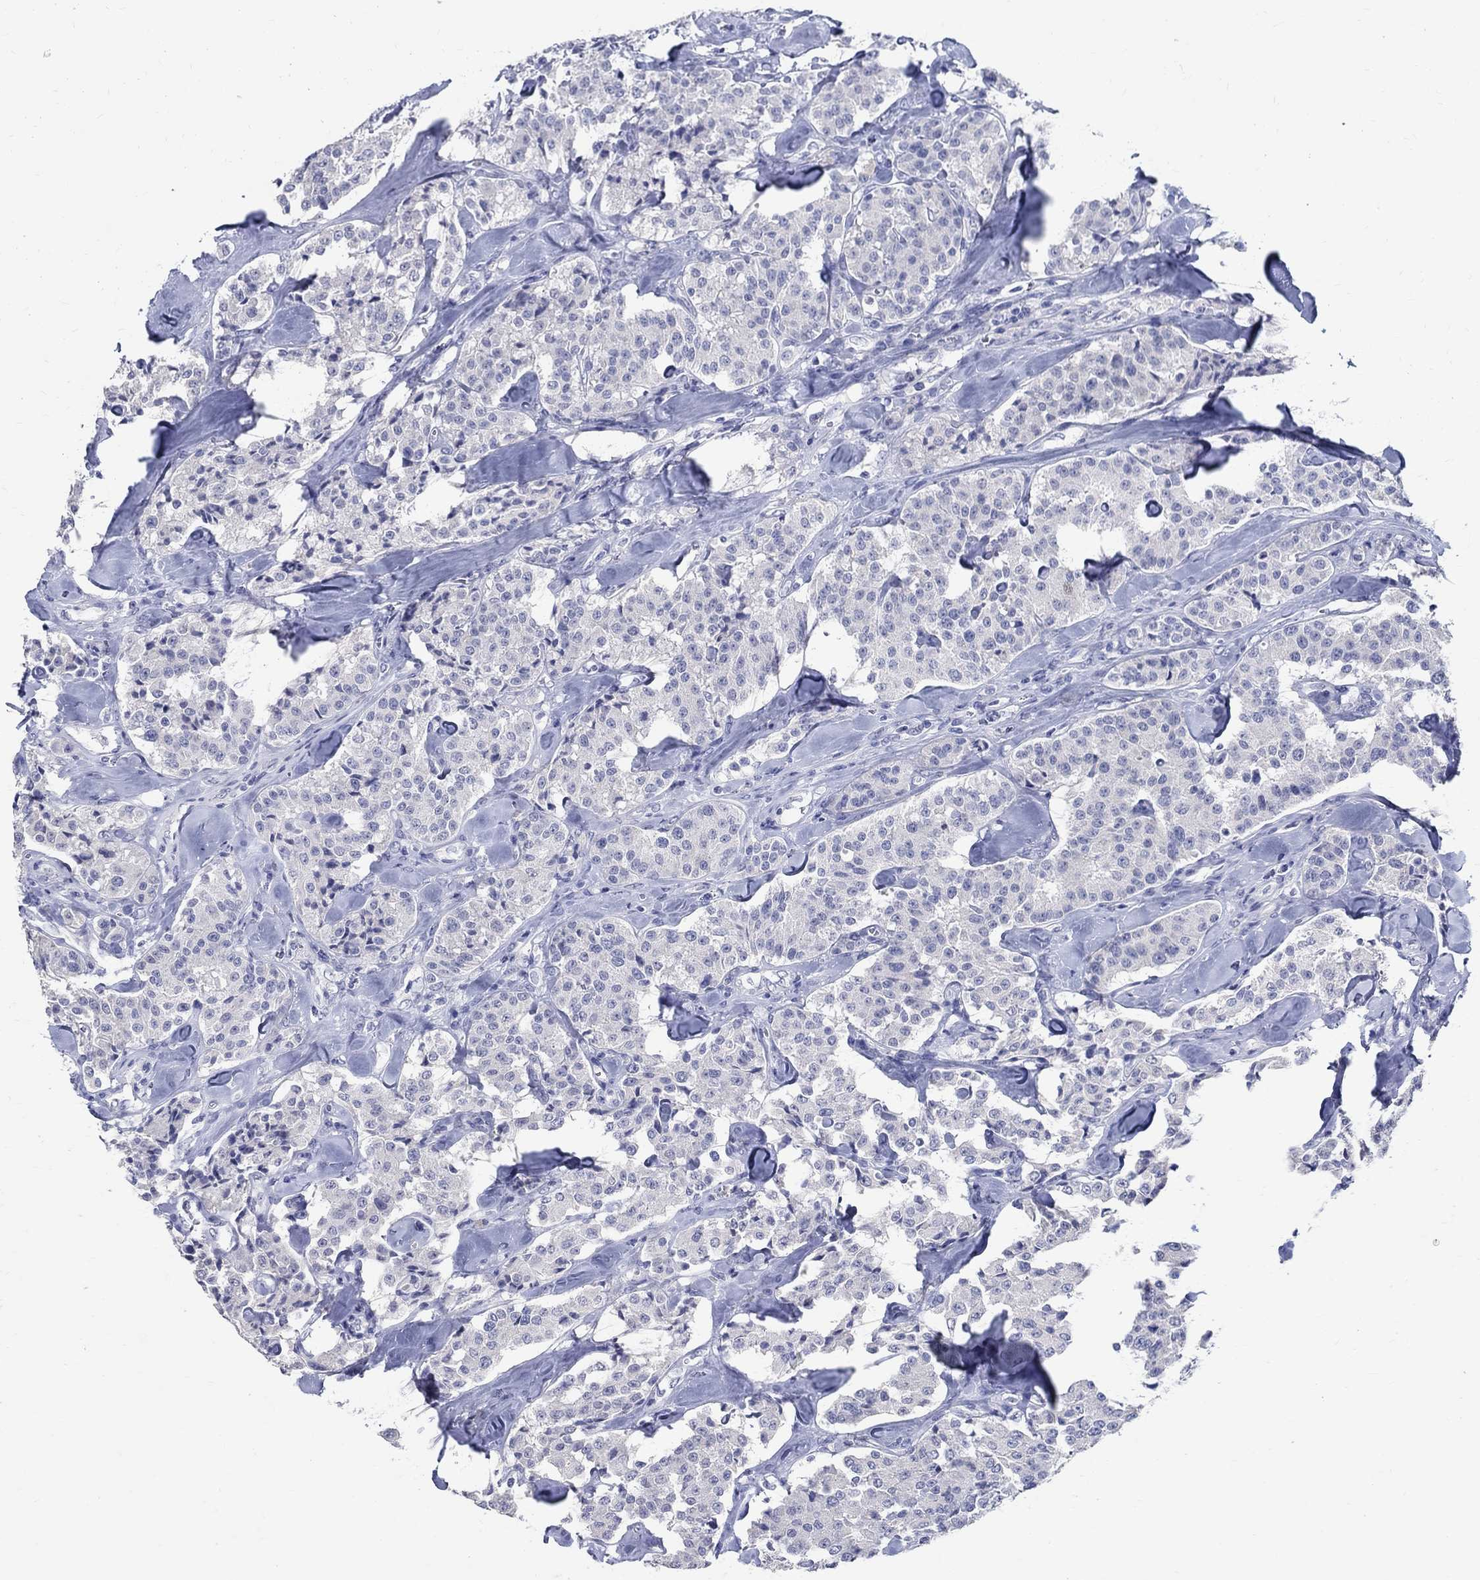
{"staining": {"intensity": "negative", "quantity": "none", "location": "none"}, "tissue": "carcinoid", "cell_type": "Tumor cells", "image_type": "cancer", "snomed": [{"axis": "morphology", "description": "Carcinoid, malignant, NOS"}, {"axis": "topography", "description": "Pancreas"}], "caption": "A high-resolution image shows immunohistochemistry (IHC) staining of malignant carcinoid, which shows no significant staining in tumor cells.", "gene": "SOX2", "patient": {"sex": "male", "age": 41}}